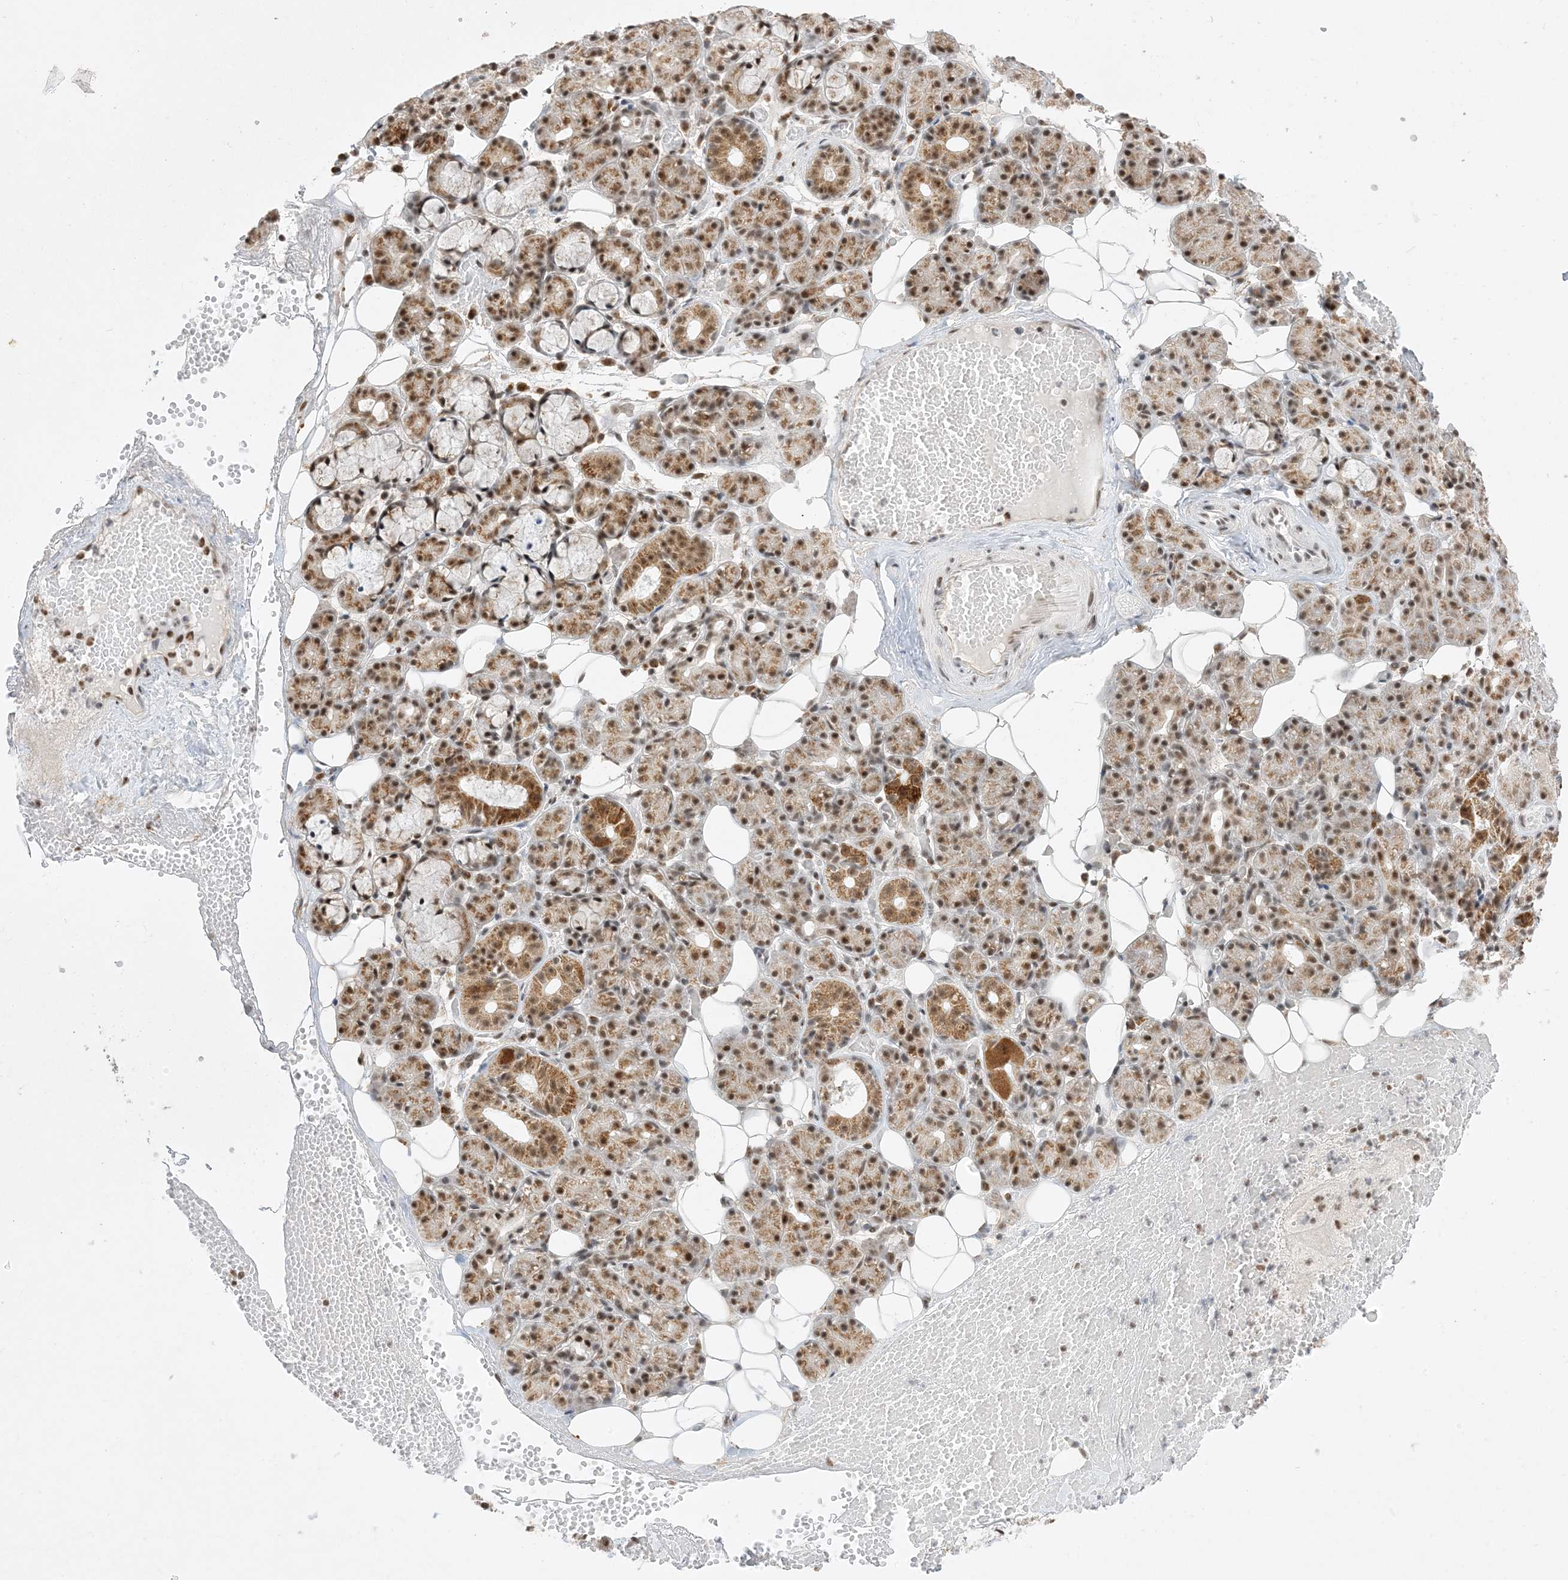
{"staining": {"intensity": "moderate", "quantity": "25%-75%", "location": "cytoplasmic/membranous,nuclear"}, "tissue": "salivary gland", "cell_type": "Glandular cells", "image_type": "normal", "snomed": [{"axis": "morphology", "description": "Normal tissue, NOS"}, {"axis": "topography", "description": "Salivary gland"}], "caption": "Glandular cells reveal moderate cytoplasmic/membranous,nuclear staining in about 25%-75% of cells in benign salivary gland. (IHC, brightfield microscopy, high magnification).", "gene": "SF3A3", "patient": {"sex": "male", "age": 63}}